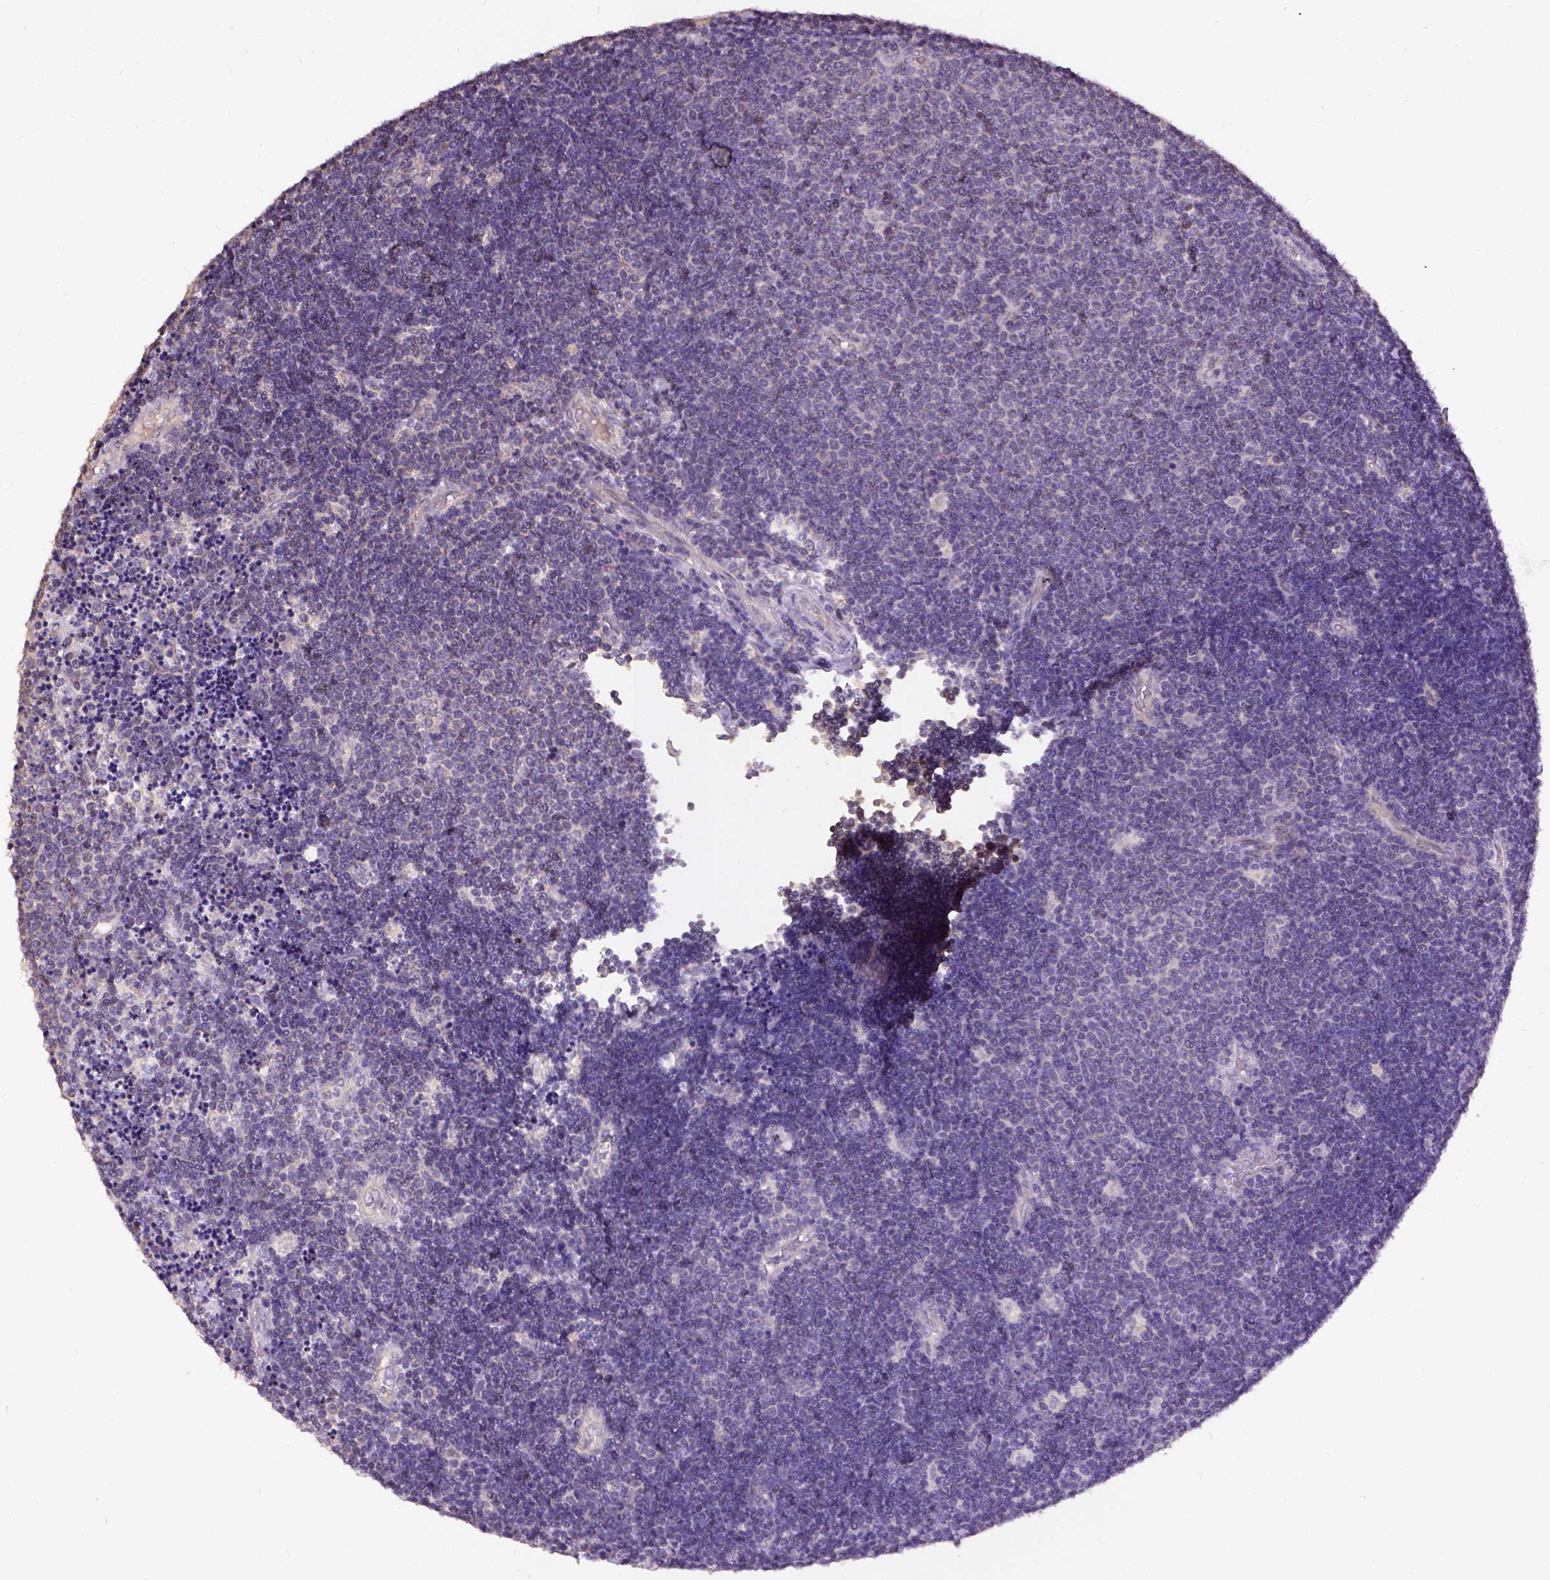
{"staining": {"intensity": "negative", "quantity": "none", "location": "none"}, "tissue": "lymphoma", "cell_type": "Tumor cells", "image_type": "cancer", "snomed": [{"axis": "morphology", "description": "Malignant lymphoma, non-Hodgkin's type, Low grade"}, {"axis": "topography", "description": "Brain"}], "caption": "This image is of lymphoma stained with immunohistochemistry to label a protein in brown with the nuclei are counter-stained blue. There is no positivity in tumor cells.", "gene": "DQX1", "patient": {"sex": "female", "age": 66}}